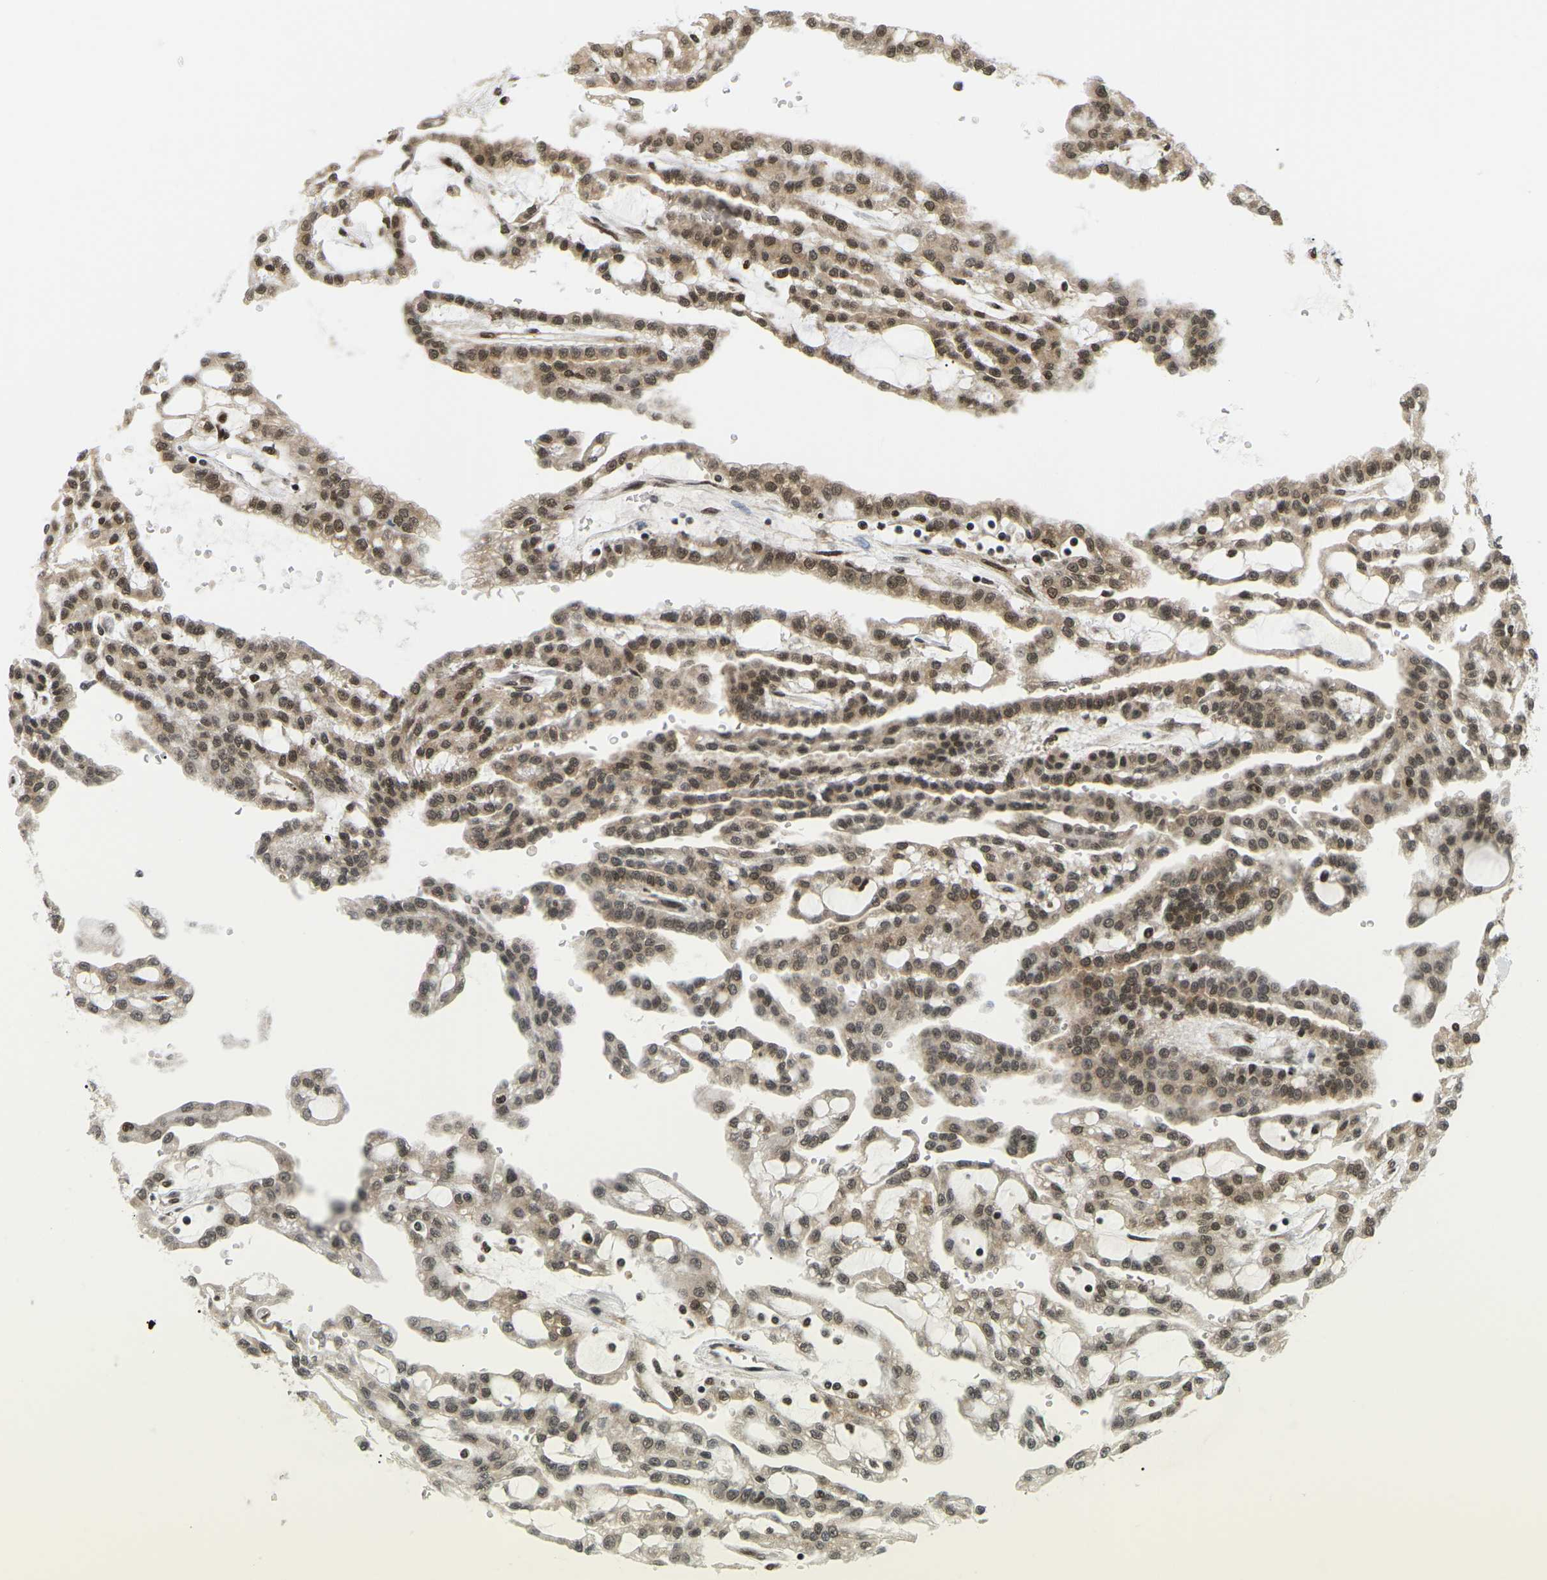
{"staining": {"intensity": "moderate", "quantity": ">75%", "location": "cytoplasmic/membranous,nuclear"}, "tissue": "renal cancer", "cell_type": "Tumor cells", "image_type": "cancer", "snomed": [{"axis": "morphology", "description": "Adenocarcinoma, NOS"}, {"axis": "topography", "description": "Kidney"}], "caption": "A photomicrograph of human renal cancer (adenocarcinoma) stained for a protein shows moderate cytoplasmic/membranous and nuclear brown staining in tumor cells.", "gene": "CELF1", "patient": {"sex": "male", "age": 63}}